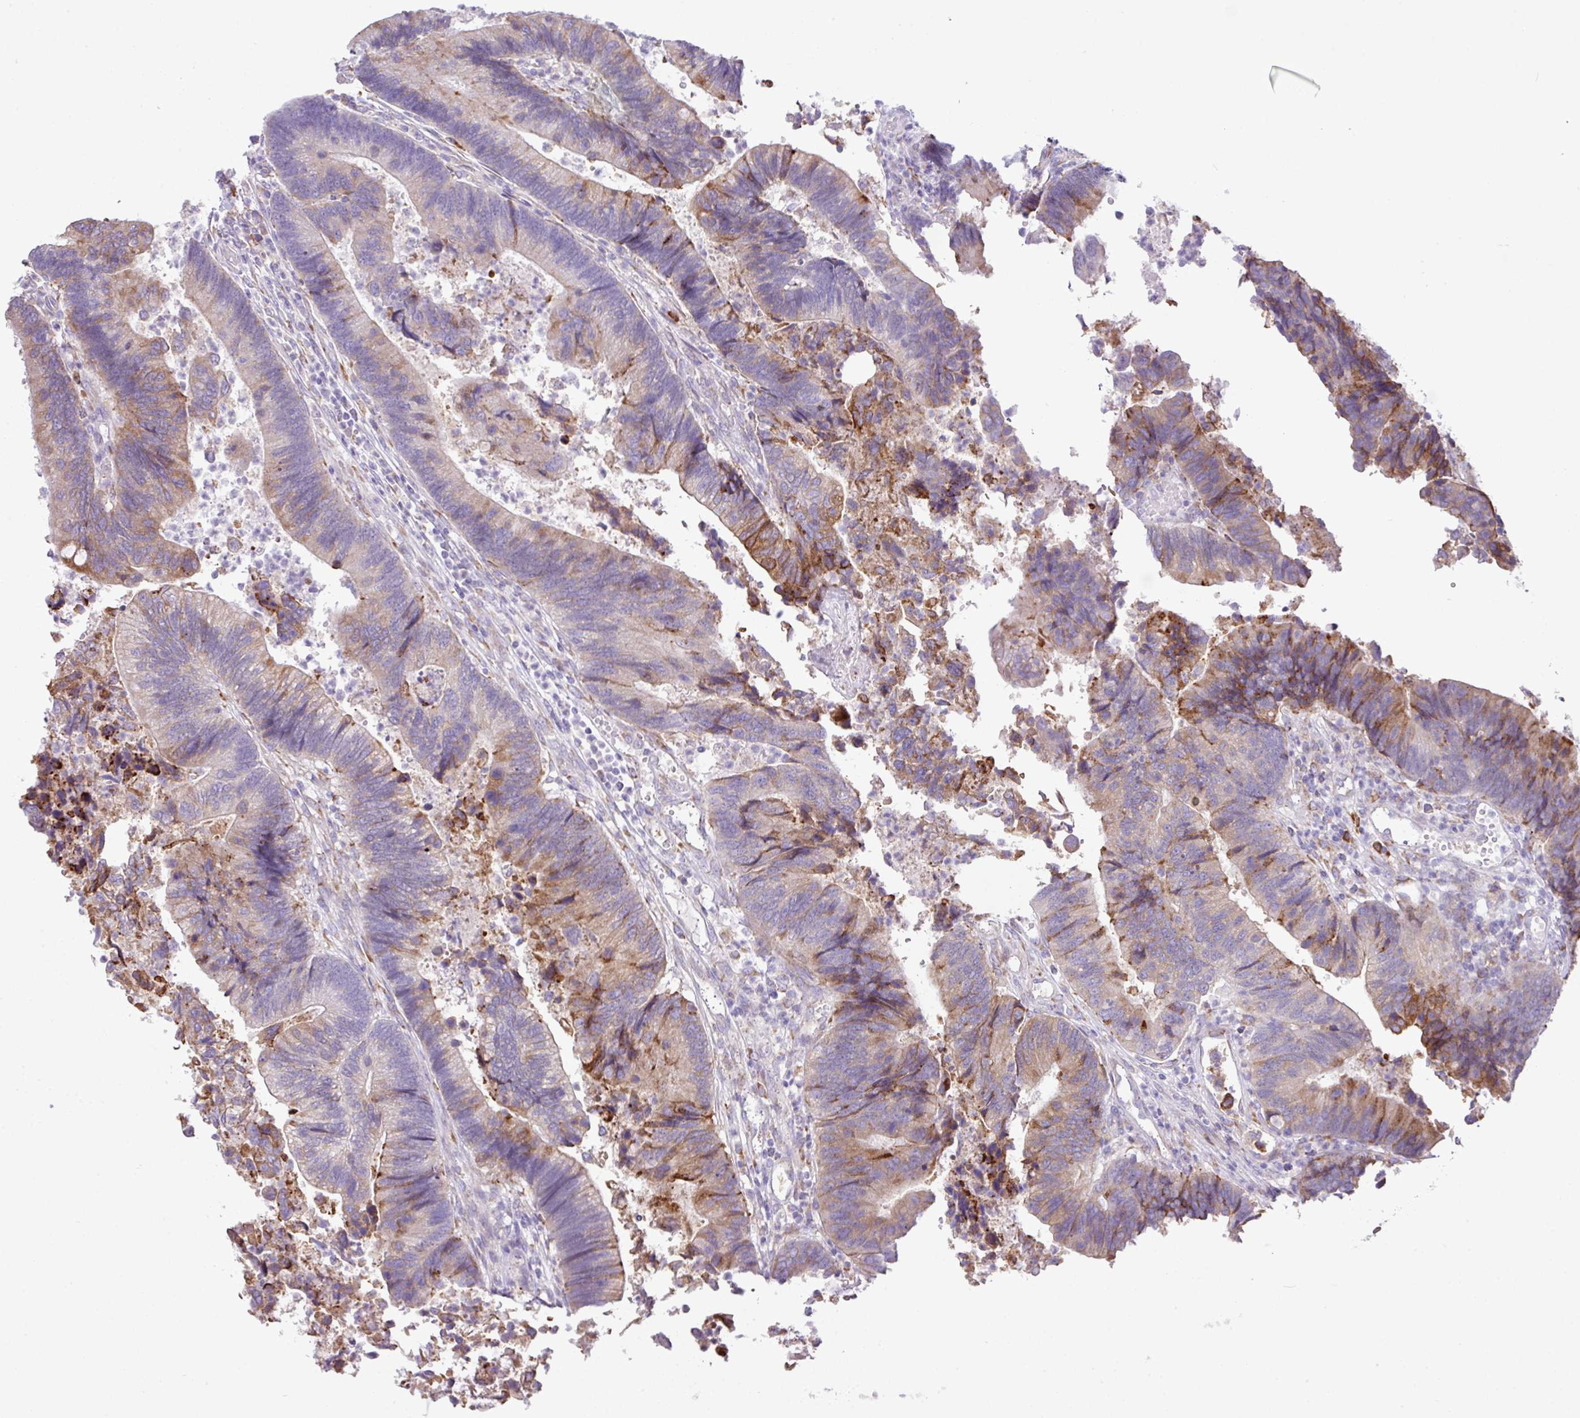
{"staining": {"intensity": "moderate", "quantity": "<25%", "location": "cytoplasmic/membranous"}, "tissue": "colorectal cancer", "cell_type": "Tumor cells", "image_type": "cancer", "snomed": [{"axis": "morphology", "description": "Adenocarcinoma, NOS"}, {"axis": "topography", "description": "Colon"}], "caption": "This image shows IHC staining of human colorectal adenocarcinoma, with low moderate cytoplasmic/membranous expression in approximately <25% of tumor cells.", "gene": "RGS21", "patient": {"sex": "female", "age": 67}}